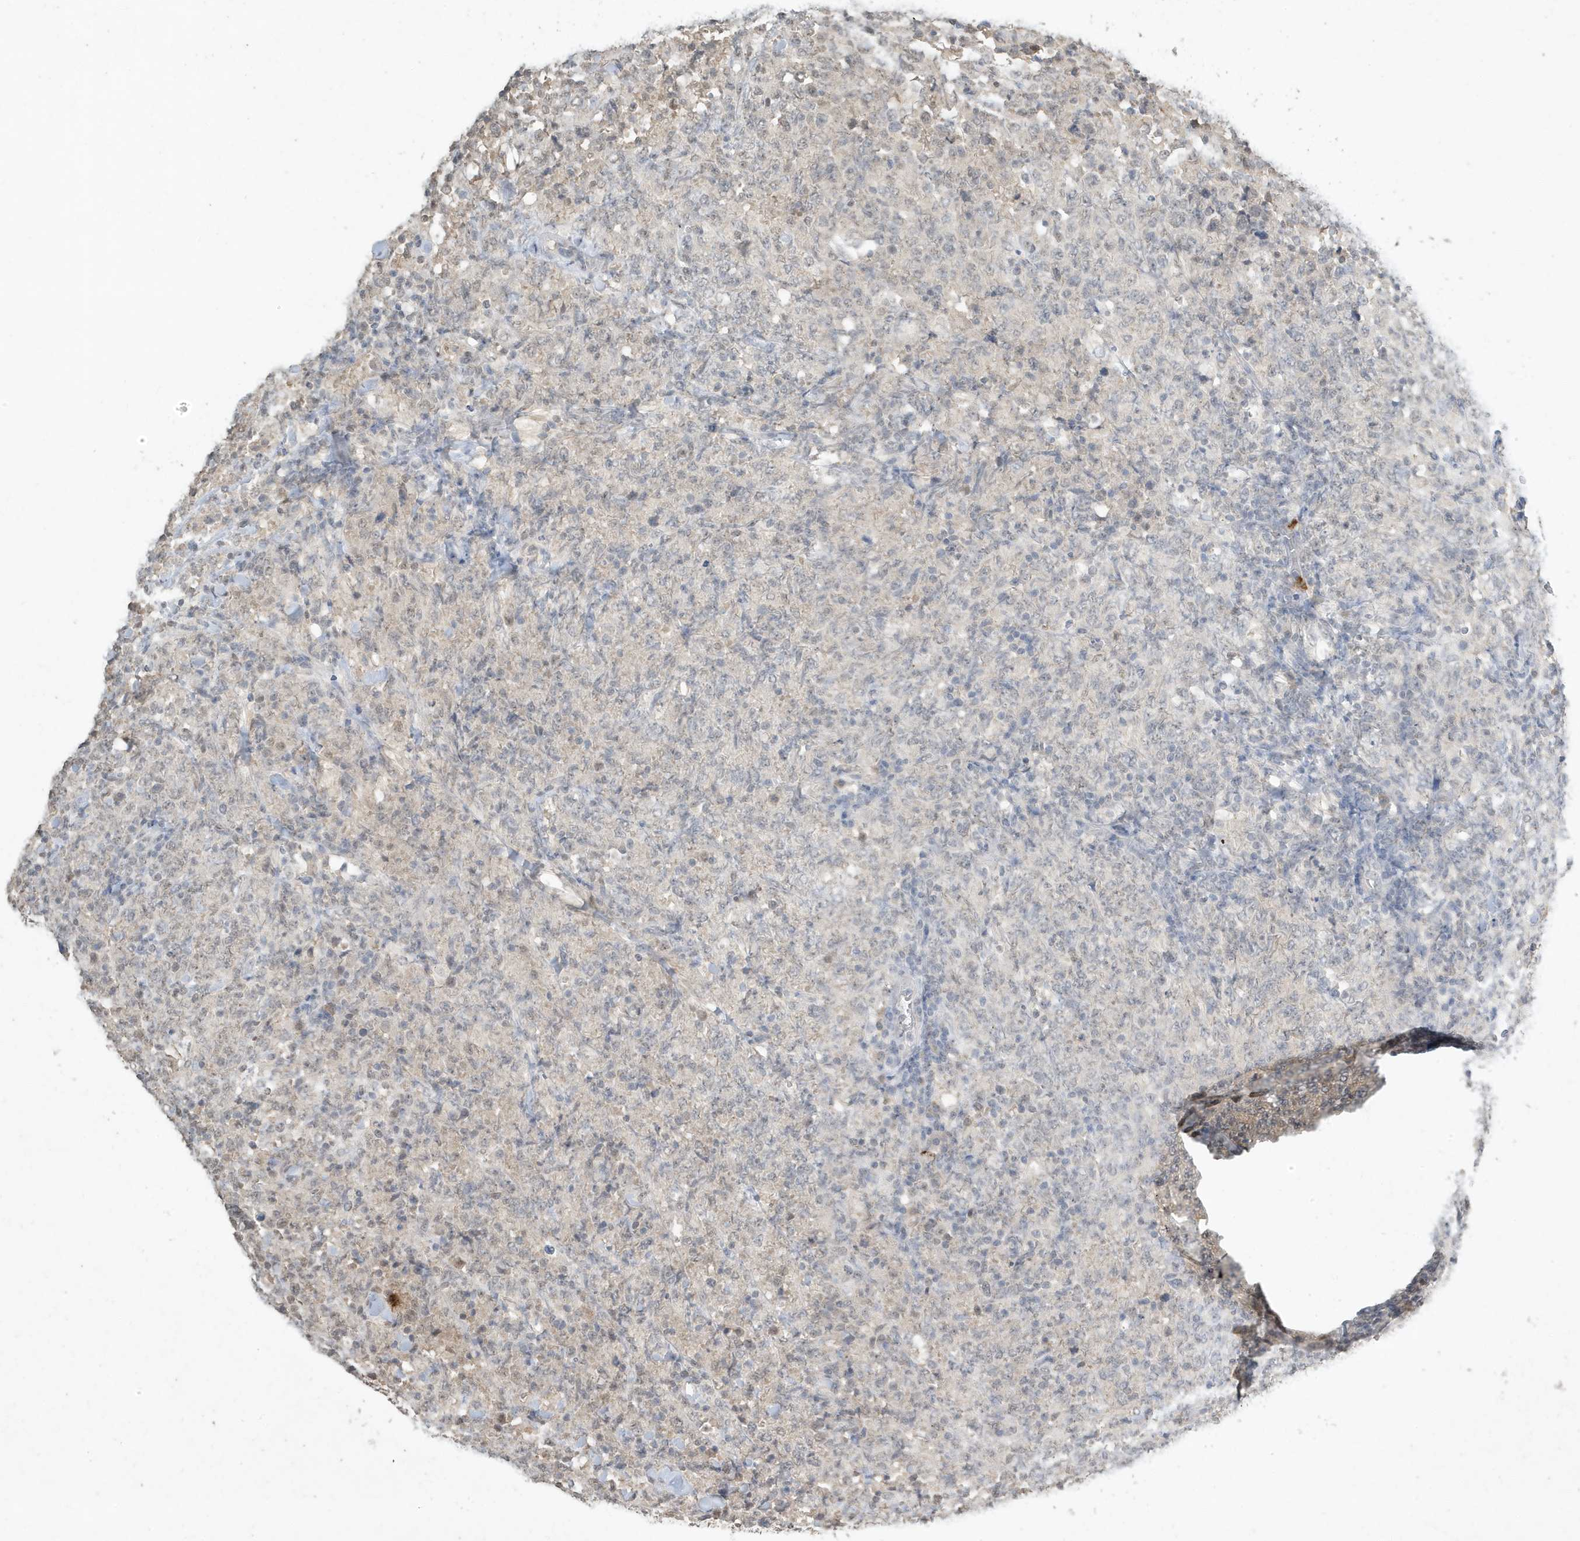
{"staining": {"intensity": "negative", "quantity": "none", "location": "none"}, "tissue": "lymphoma", "cell_type": "Tumor cells", "image_type": "cancer", "snomed": [{"axis": "morphology", "description": "Malignant lymphoma, non-Hodgkin's type, High grade"}, {"axis": "topography", "description": "Tonsil"}], "caption": "Immunohistochemistry (IHC) histopathology image of neoplastic tissue: lymphoma stained with DAB (3,3'-diaminobenzidine) shows no significant protein expression in tumor cells.", "gene": "DEFA1", "patient": {"sex": "female", "age": 36}}